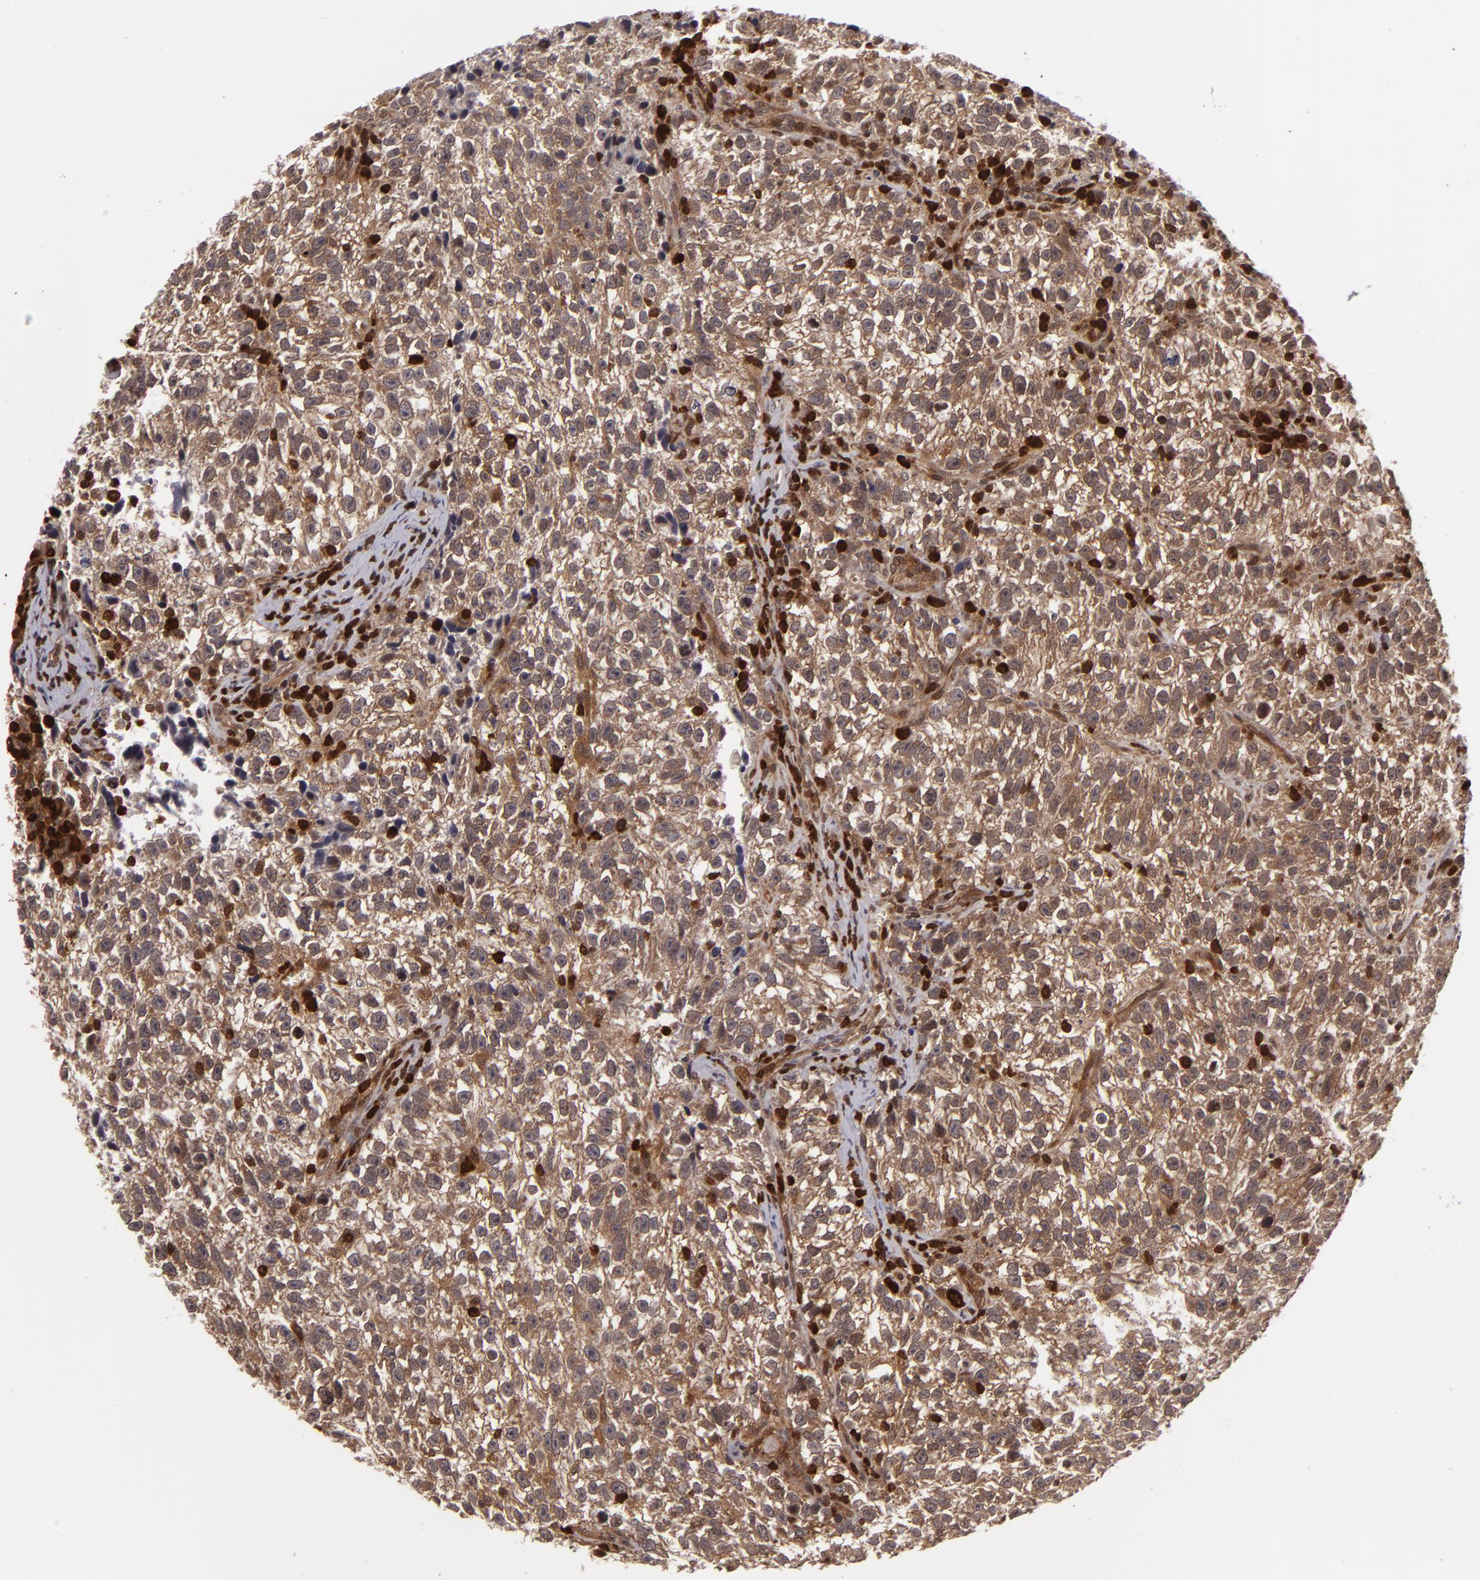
{"staining": {"intensity": "moderate", "quantity": ">75%", "location": "cytoplasmic/membranous"}, "tissue": "testis cancer", "cell_type": "Tumor cells", "image_type": "cancer", "snomed": [{"axis": "morphology", "description": "Seminoma, NOS"}, {"axis": "topography", "description": "Testis"}], "caption": "Human testis cancer (seminoma) stained for a protein (brown) reveals moderate cytoplasmic/membranous positive expression in about >75% of tumor cells.", "gene": "ZBTB33", "patient": {"sex": "male", "age": 38}}